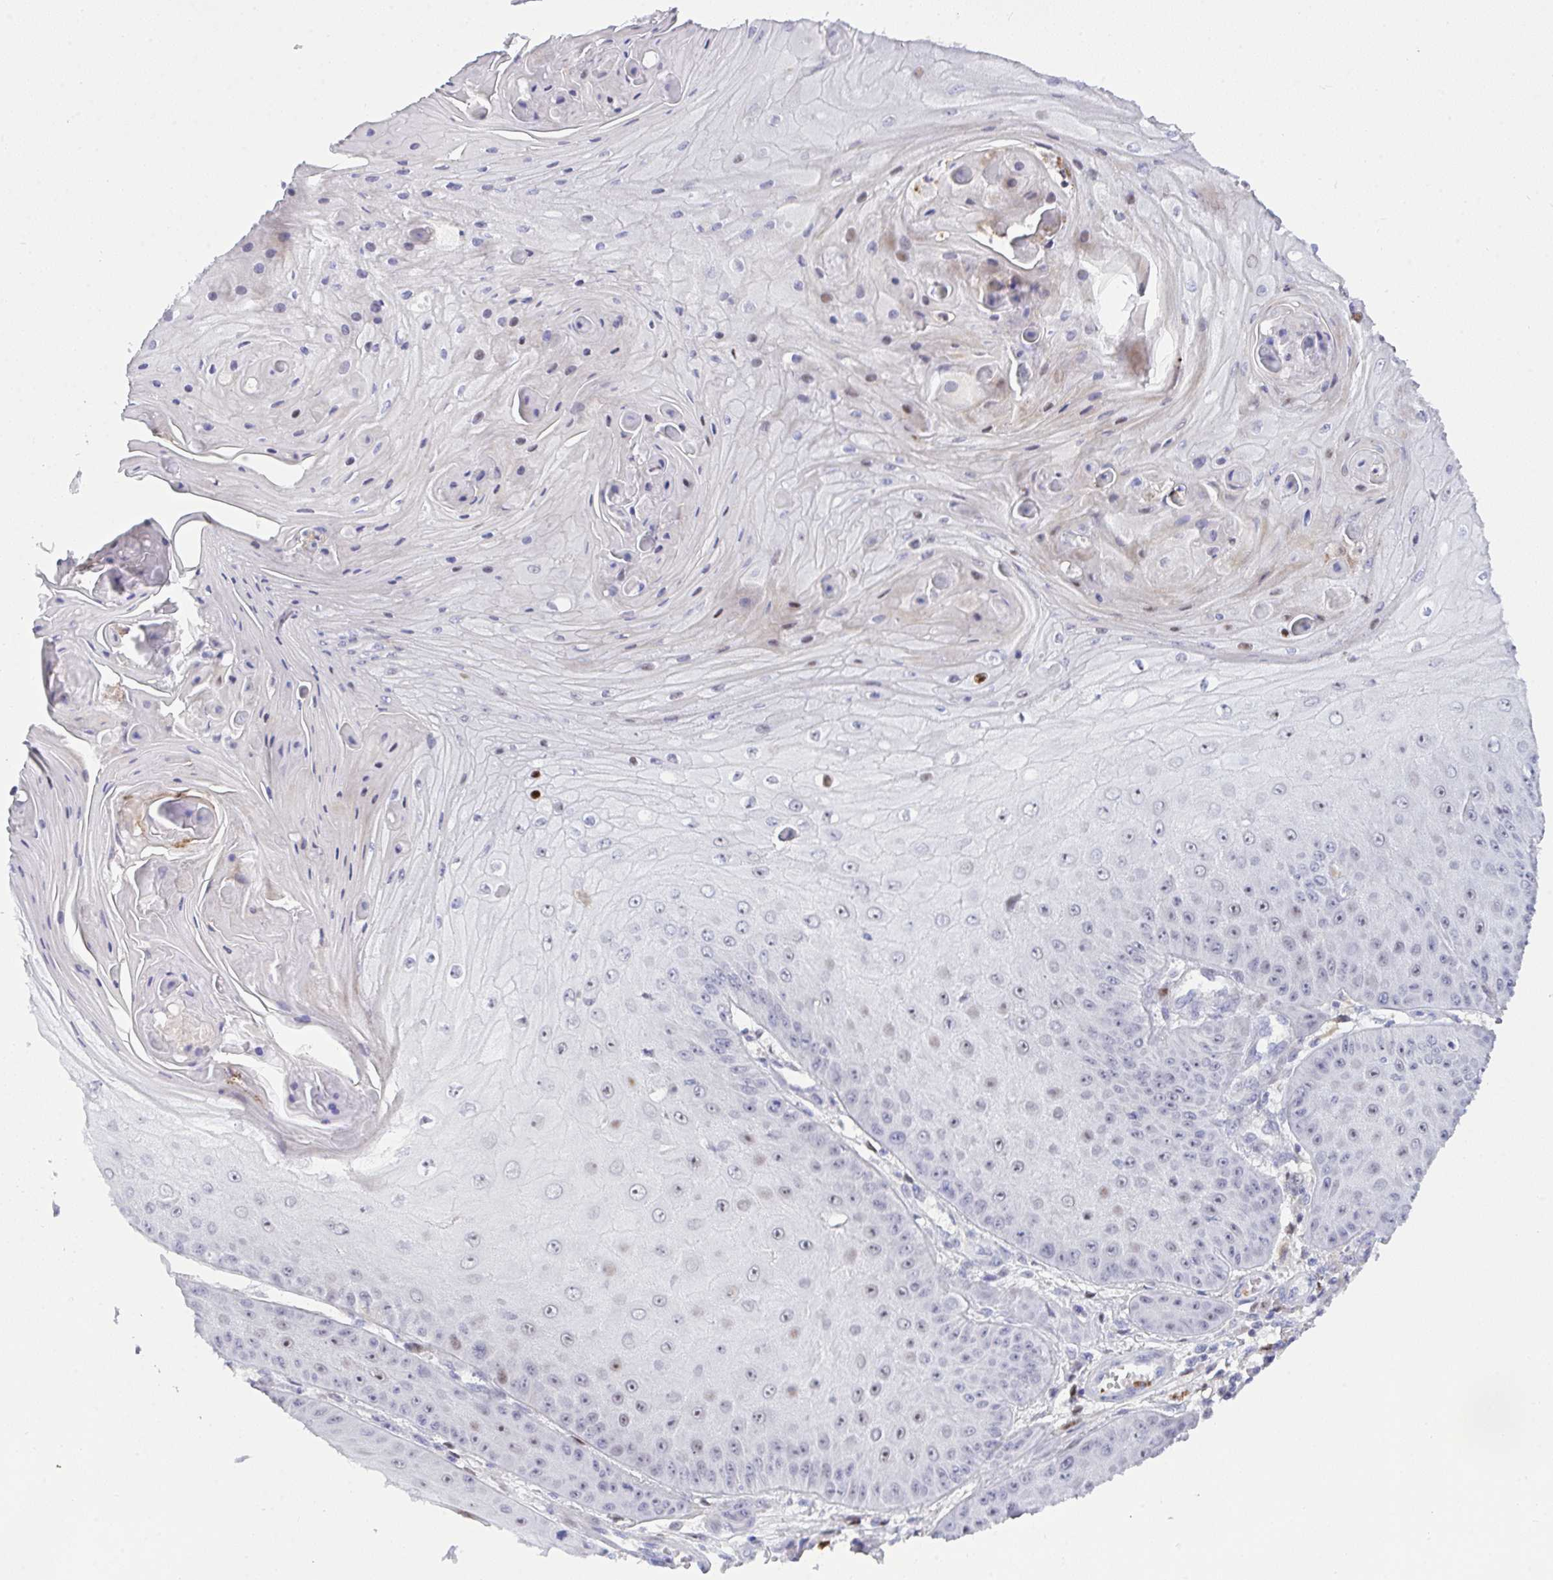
{"staining": {"intensity": "negative", "quantity": "none", "location": "none"}, "tissue": "skin cancer", "cell_type": "Tumor cells", "image_type": "cancer", "snomed": [{"axis": "morphology", "description": "Squamous cell carcinoma, NOS"}, {"axis": "topography", "description": "Skin"}], "caption": "An immunohistochemistry micrograph of skin cancer (squamous cell carcinoma) is shown. There is no staining in tumor cells of skin cancer (squamous cell carcinoma).", "gene": "ZNF554", "patient": {"sex": "male", "age": 70}}